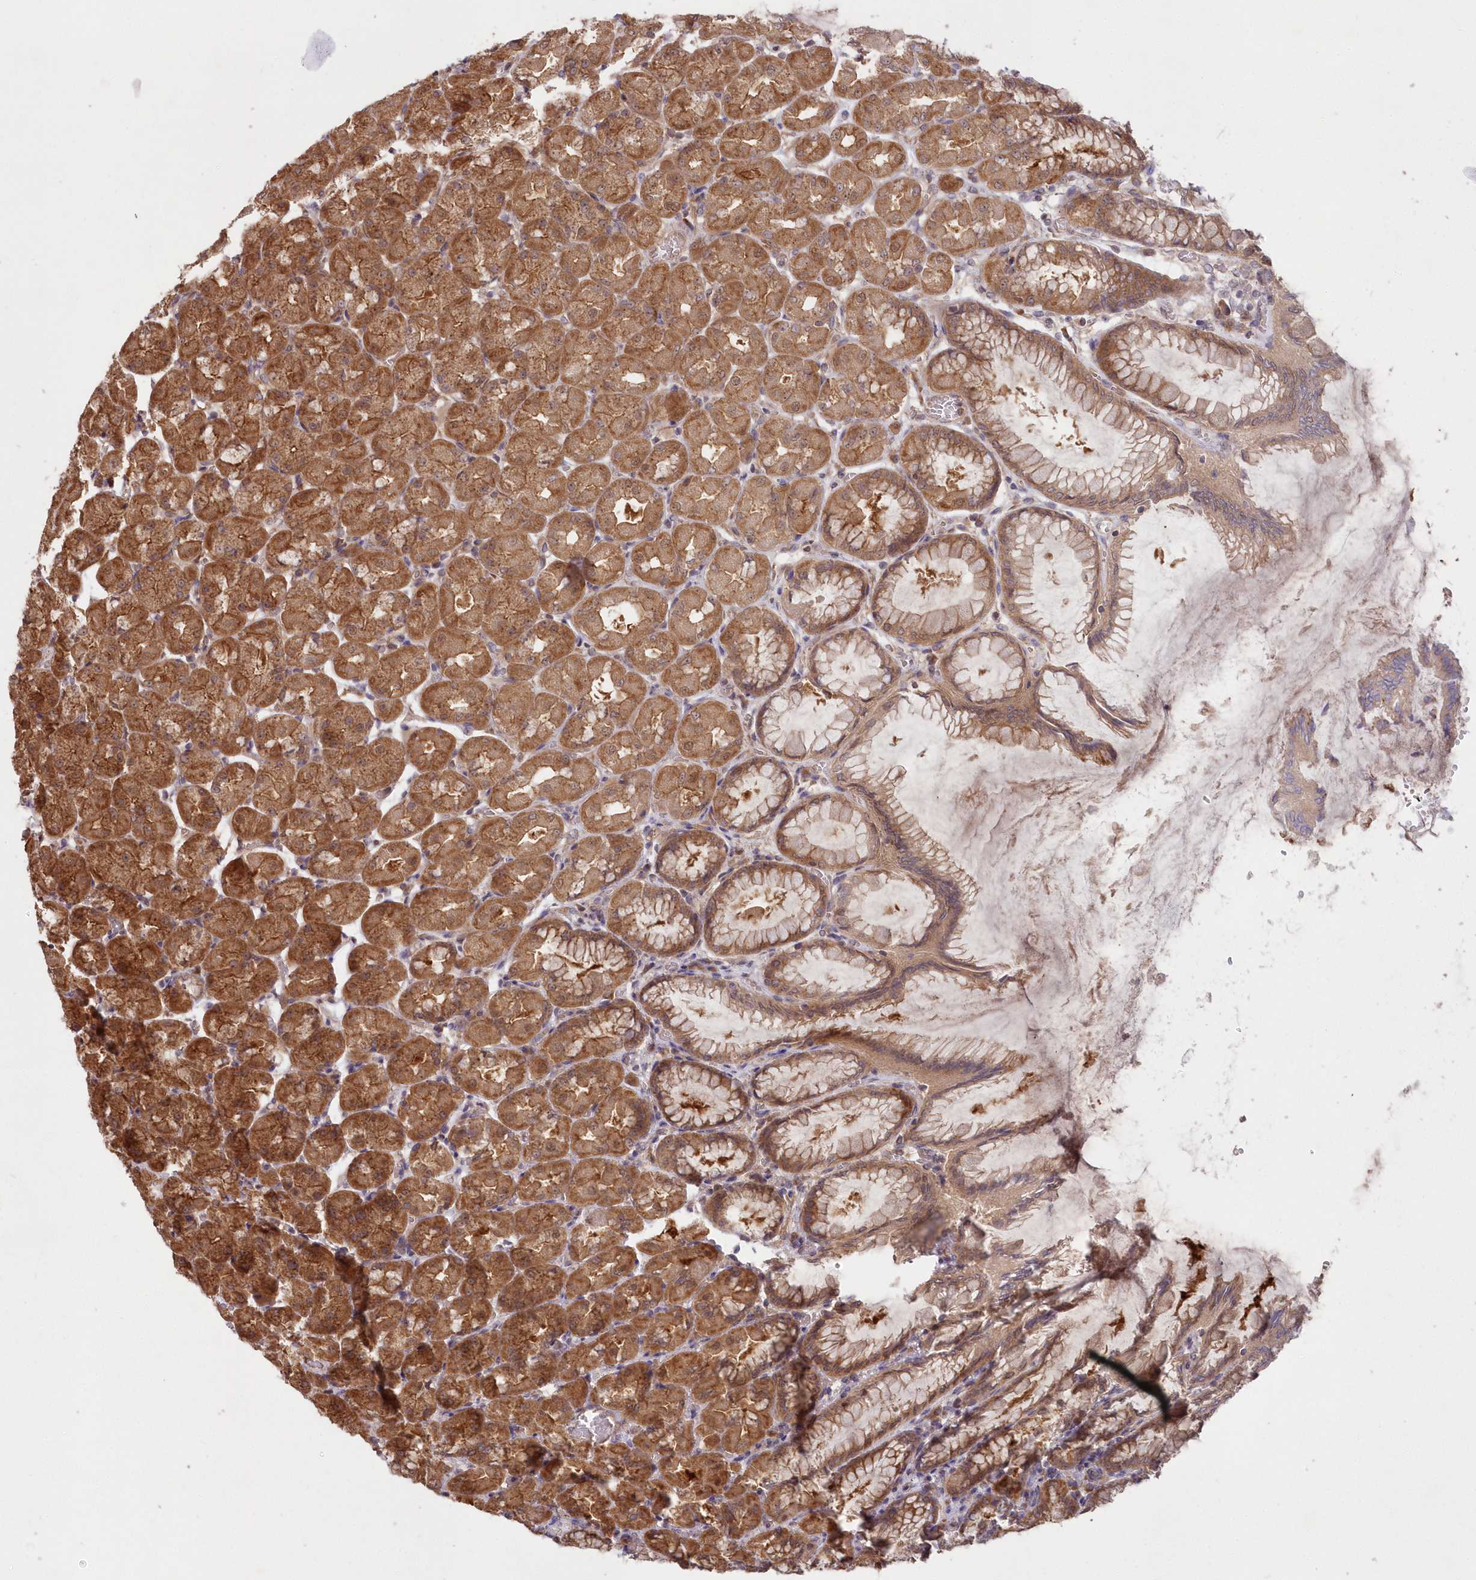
{"staining": {"intensity": "strong", "quantity": ">75%", "location": "cytoplasmic/membranous,nuclear"}, "tissue": "stomach", "cell_type": "Glandular cells", "image_type": "normal", "snomed": [{"axis": "morphology", "description": "Normal tissue, NOS"}, {"axis": "topography", "description": "Stomach, upper"}], "caption": "The histopathology image demonstrates immunohistochemical staining of unremarkable stomach. There is strong cytoplasmic/membranous,nuclear positivity is present in approximately >75% of glandular cells. The staining was performed using DAB to visualize the protein expression in brown, while the nuclei were stained in blue with hematoxylin (Magnification: 20x).", "gene": "TBCA", "patient": {"sex": "female", "age": 56}}